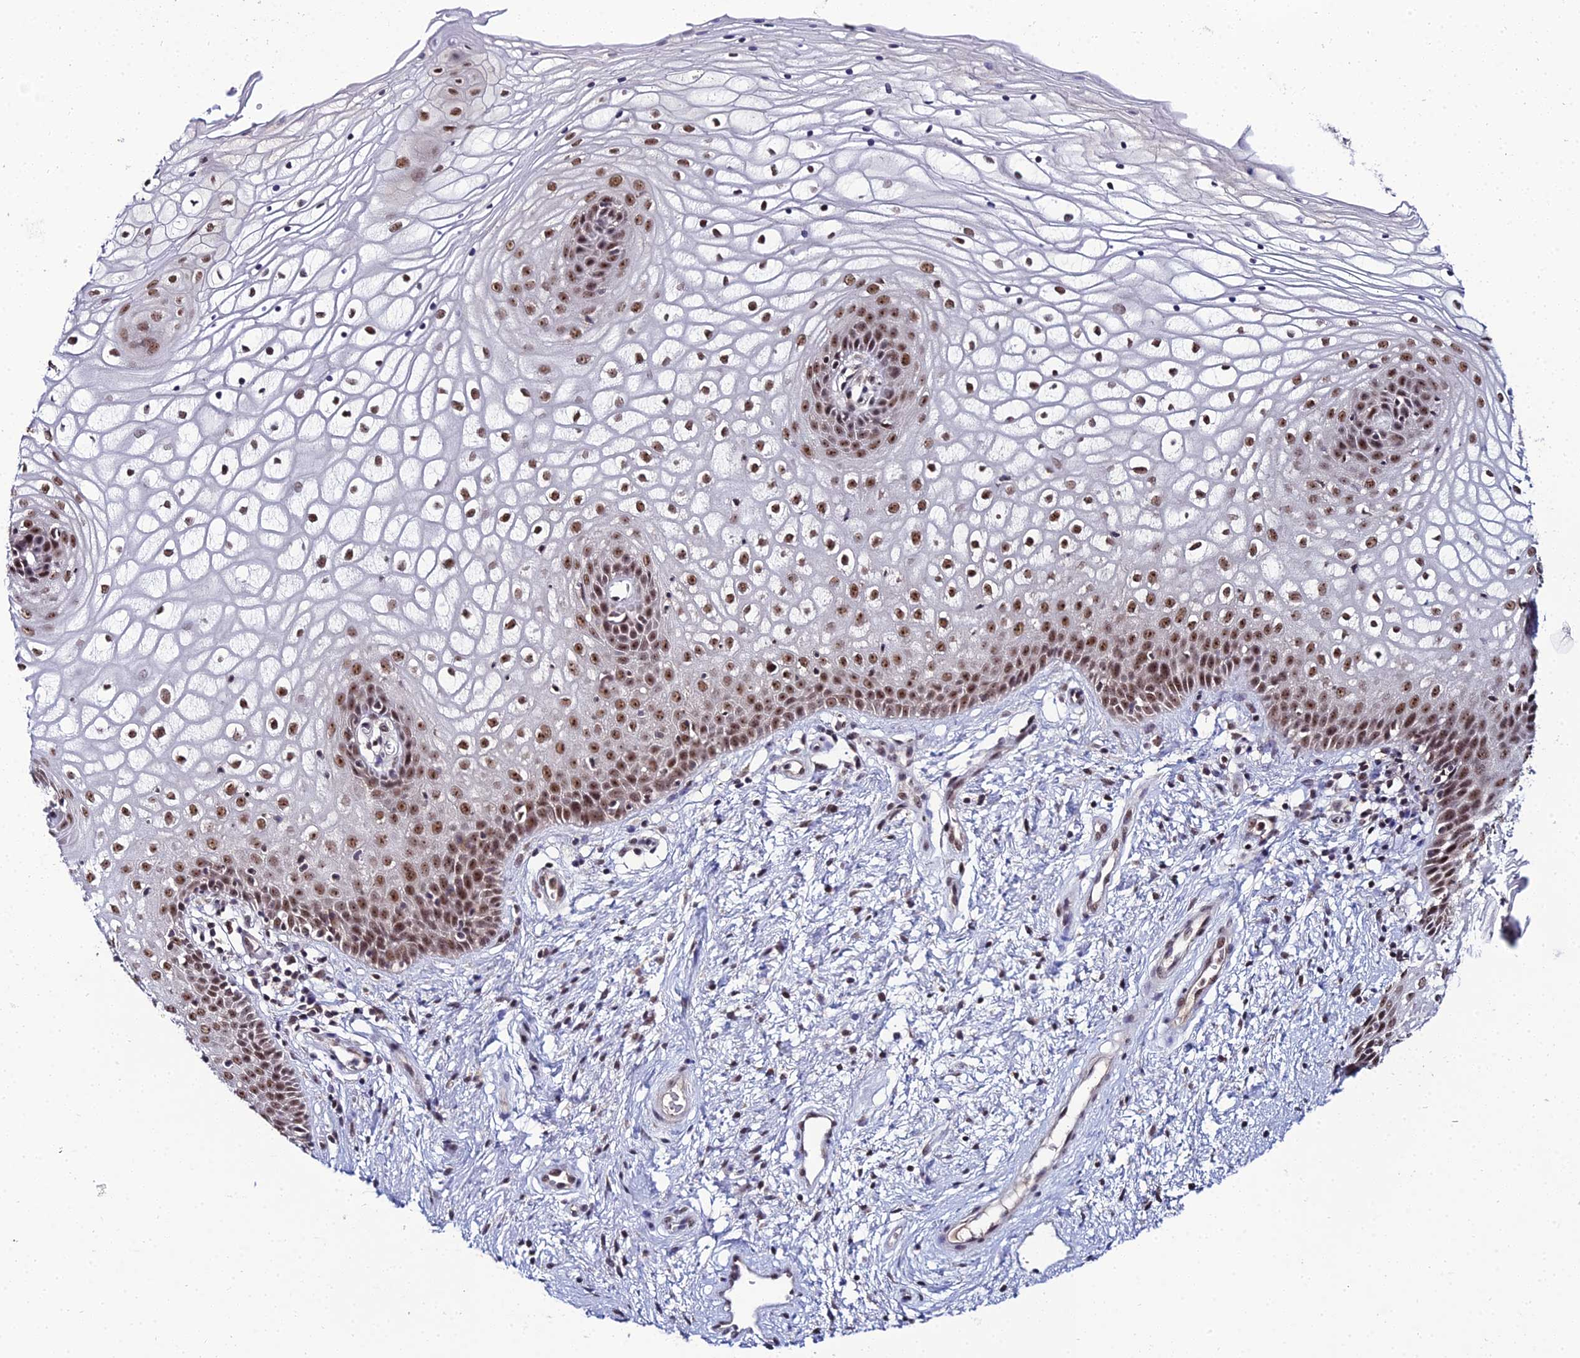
{"staining": {"intensity": "strong", "quantity": "25%-75%", "location": "nuclear"}, "tissue": "vagina", "cell_type": "Squamous epithelial cells", "image_type": "normal", "snomed": [{"axis": "morphology", "description": "Normal tissue, NOS"}, {"axis": "topography", "description": "Vagina"}], "caption": "Immunohistochemistry (IHC) photomicrograph of benign vagina: vagina stained using immunohistochemistry (IHC) shows high levels of strong protein expression localized specifically in the nuclear of squamous epithelial cells, appearing as a nuclear brown color.", "gene": "EXOSC3", "patient": {"sex": "female", "age": 34}}